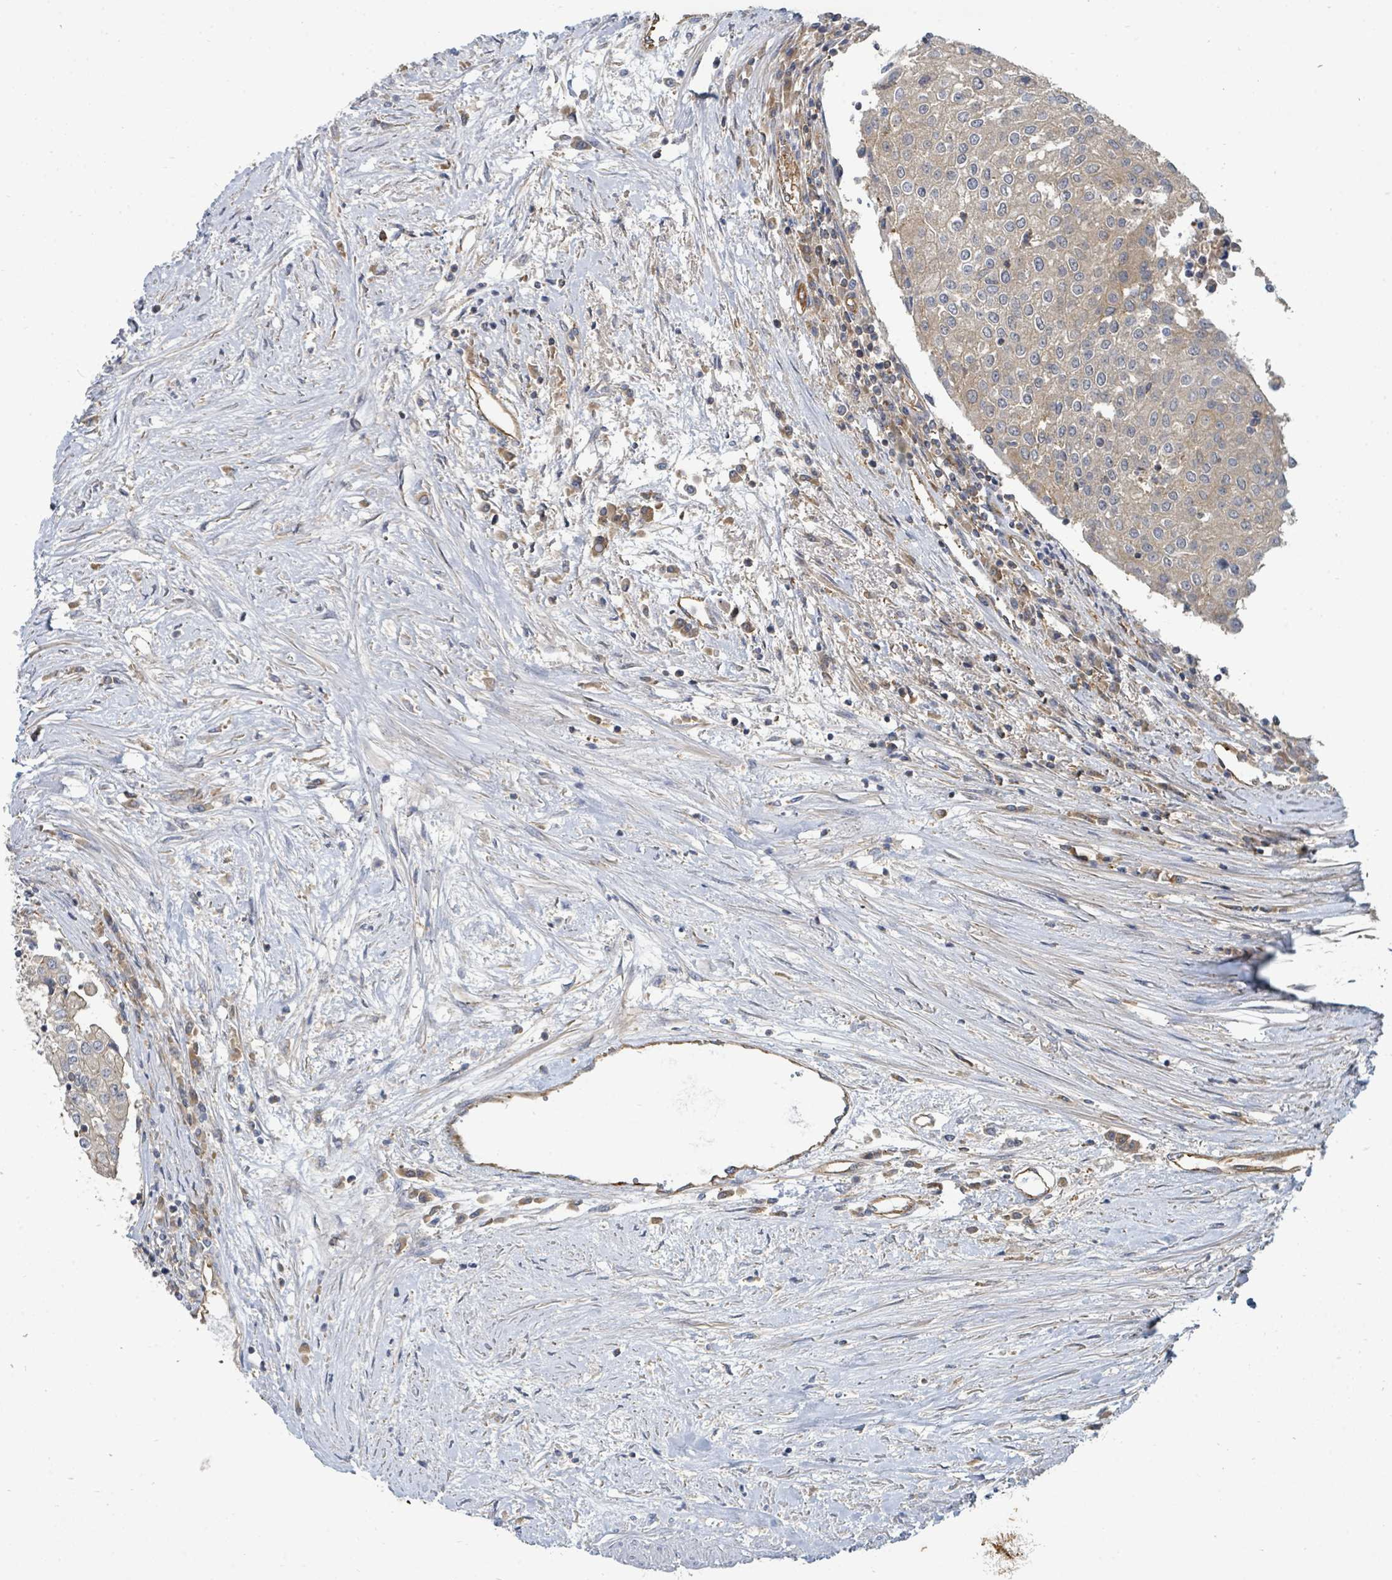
{"staining": {"intensity": "weak", "quantity": "<25%", "location": "cytoplasmic/membranous"}, "tissue": "urothelial cancer", "cell_type": "Tumor cells", "image_type": "cancer", "snomed": [{"axis": "morphology", "description": "Urothelial carcinoma, High grade"}, {"axis": "topography", "description": "Urinary bladder"}], "caption": "Immunohistochemistry micrograph of neoplastic tissue: human urothelial cancer stained with DAB (3,3'-diaminobenzidine) demonstrates no significant protein positivity in tumor cells.", "gene": "BOLA2B", "patient": {"sex": "female", "age": 85}}